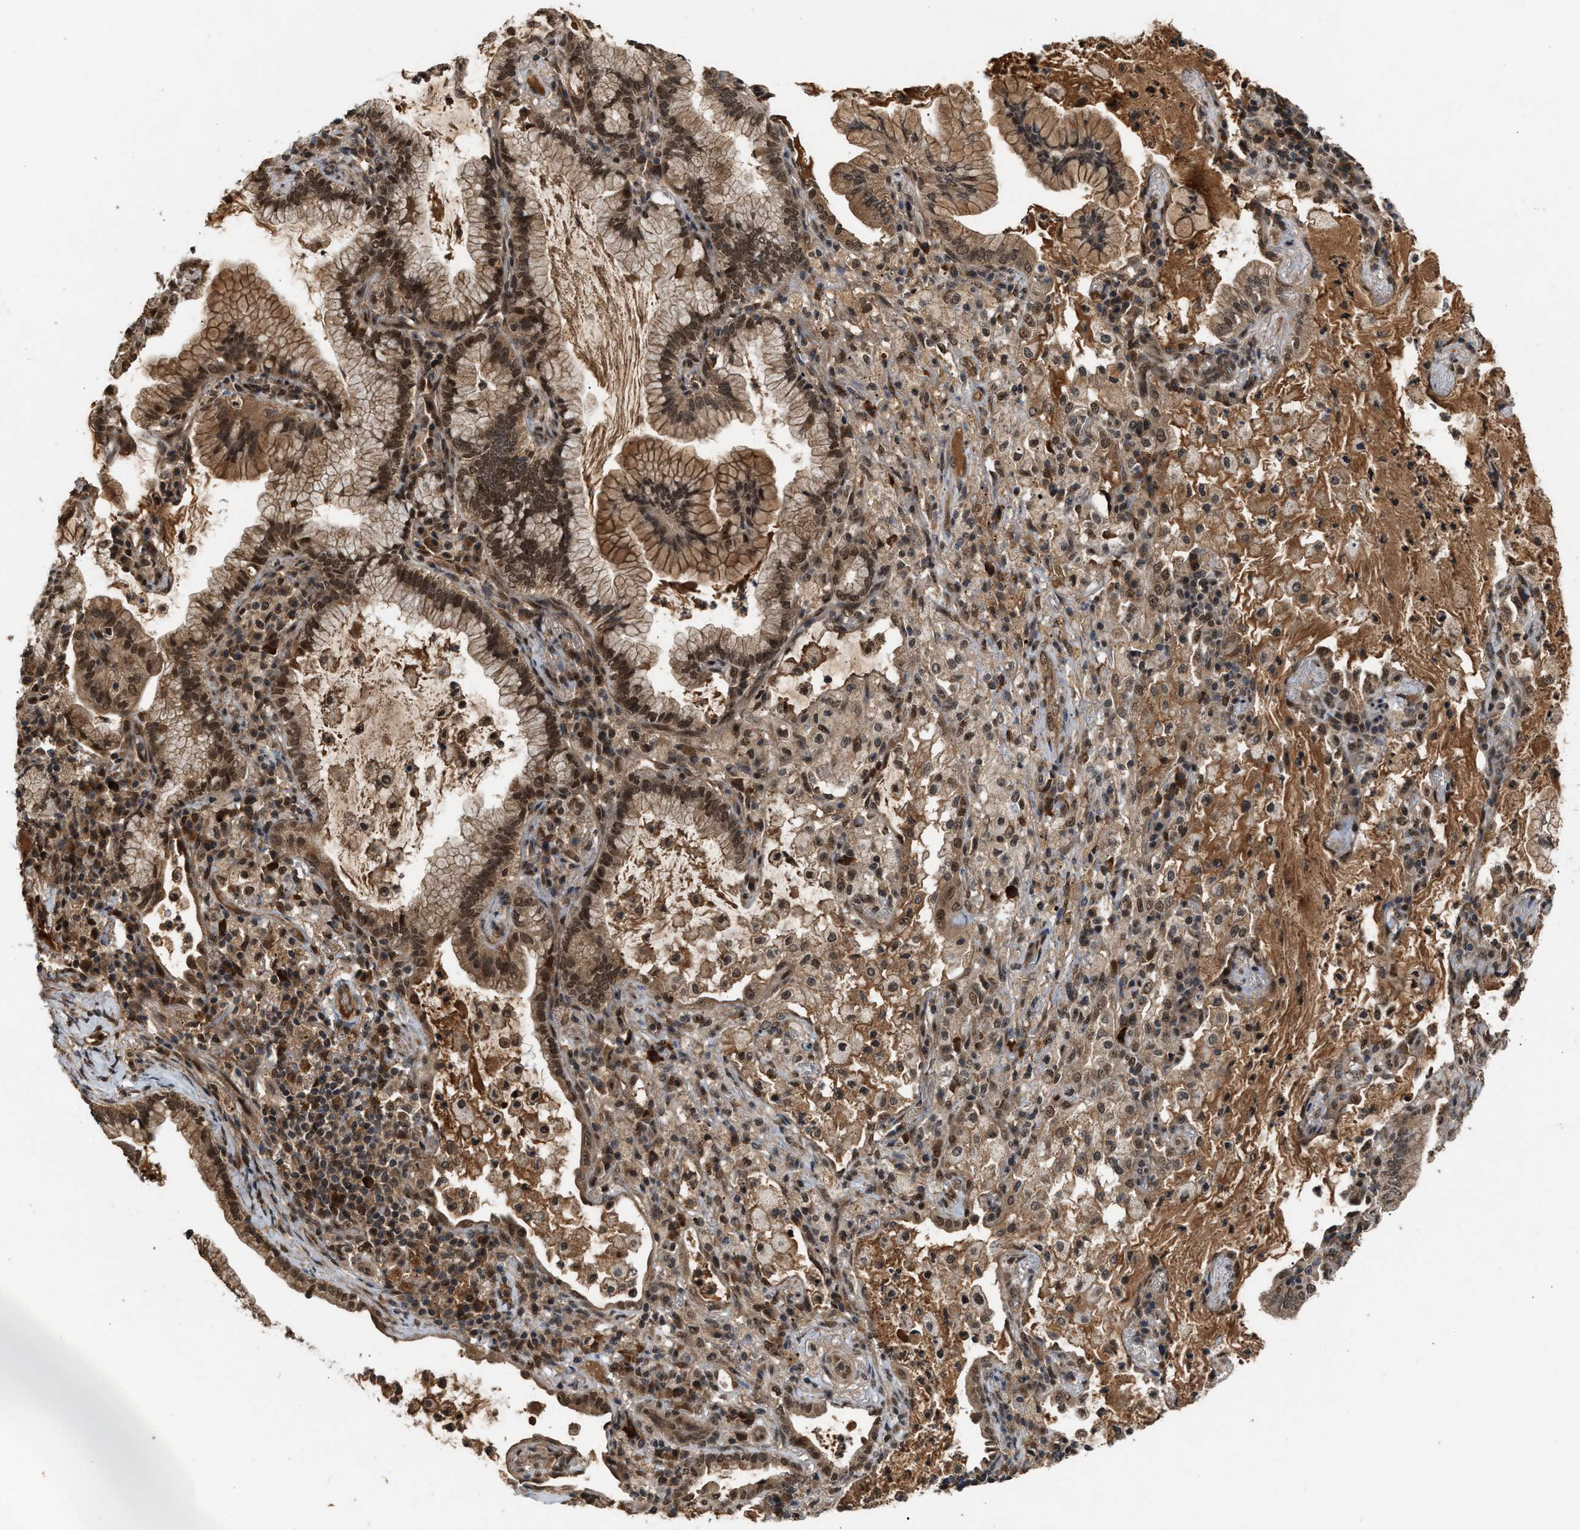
{"staining": {"intensity": "moderate", "quantity": ">75%", "location": "cytoplasmic/membranous,nuclear"}, "tissue": "lung cancer", "cell_type": "Tumor cells", "image_type": "cancer", "snomed": [{"axis": "morphology", "description": "Adenocarcinoma, NOS"}, {"axis": "topography", "description": "Lung"}], "caption": "A brown stain labels moderate cytoplasmic/membranous and nuclear expression of a protein in adenocarcinoma (lung) tumor cells.", "gene": "RUSC2", "patient": {"sex": "female", "age": 70}}